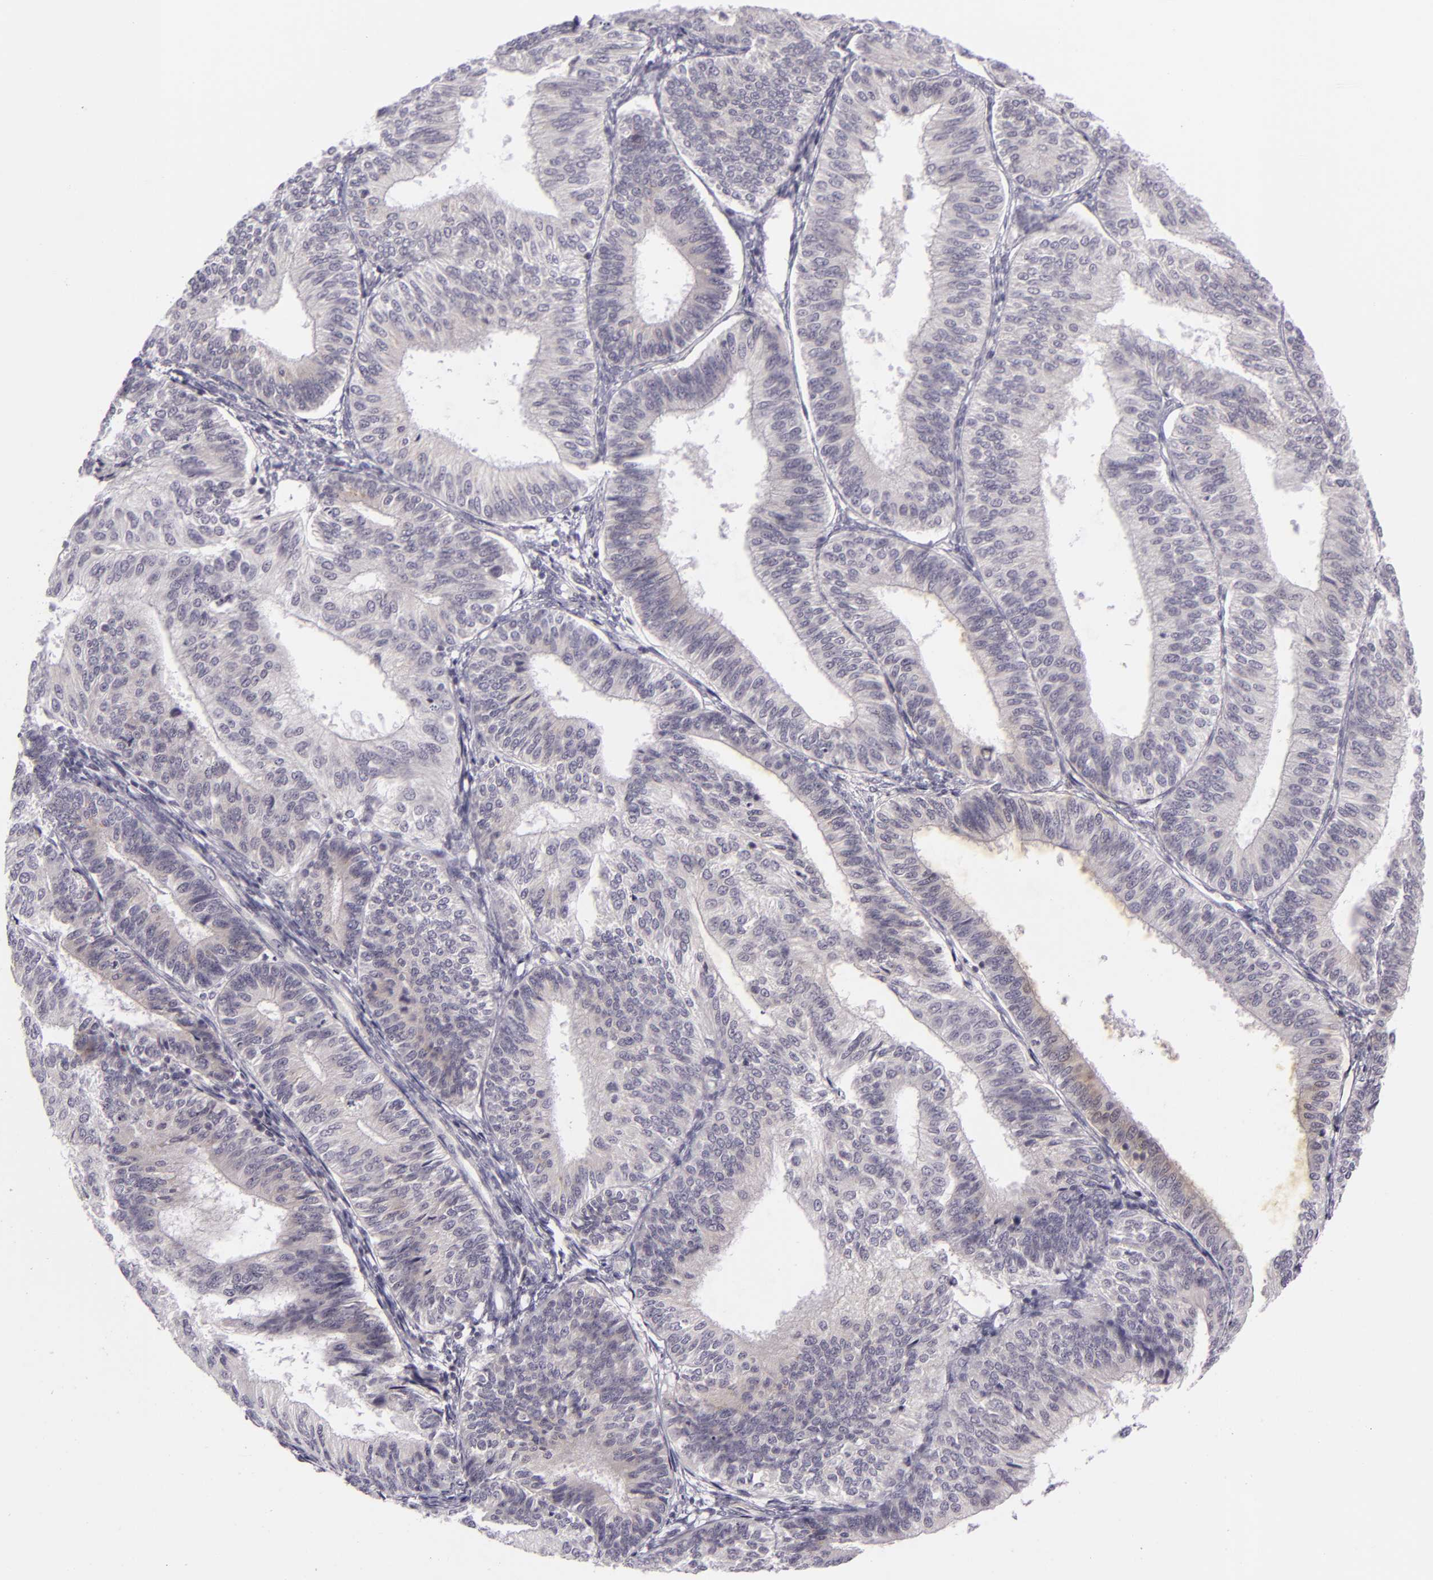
{"staining": {"intensity": "negative", "quantity": "none", "location": "none"}, "tissue": "endometrial cancer", "cell_type": "Tumor cells", "image_type": "cancer", "snomed": [{"axis": "morphology", "description": "Adenocarcinoma, NOS"}, {"axis": "topography", "description": "Endometrium"}], "caption": "IHC photomicrograph of neoplastic tissue: human endometrial cancer (adenocarcinoma) stained with DAB (3,3'-diaminobenzidine) shows no significant protein staining in tumor cells.", "gene": "DAG1", "patient": {"sex": "female", "age": 55}}